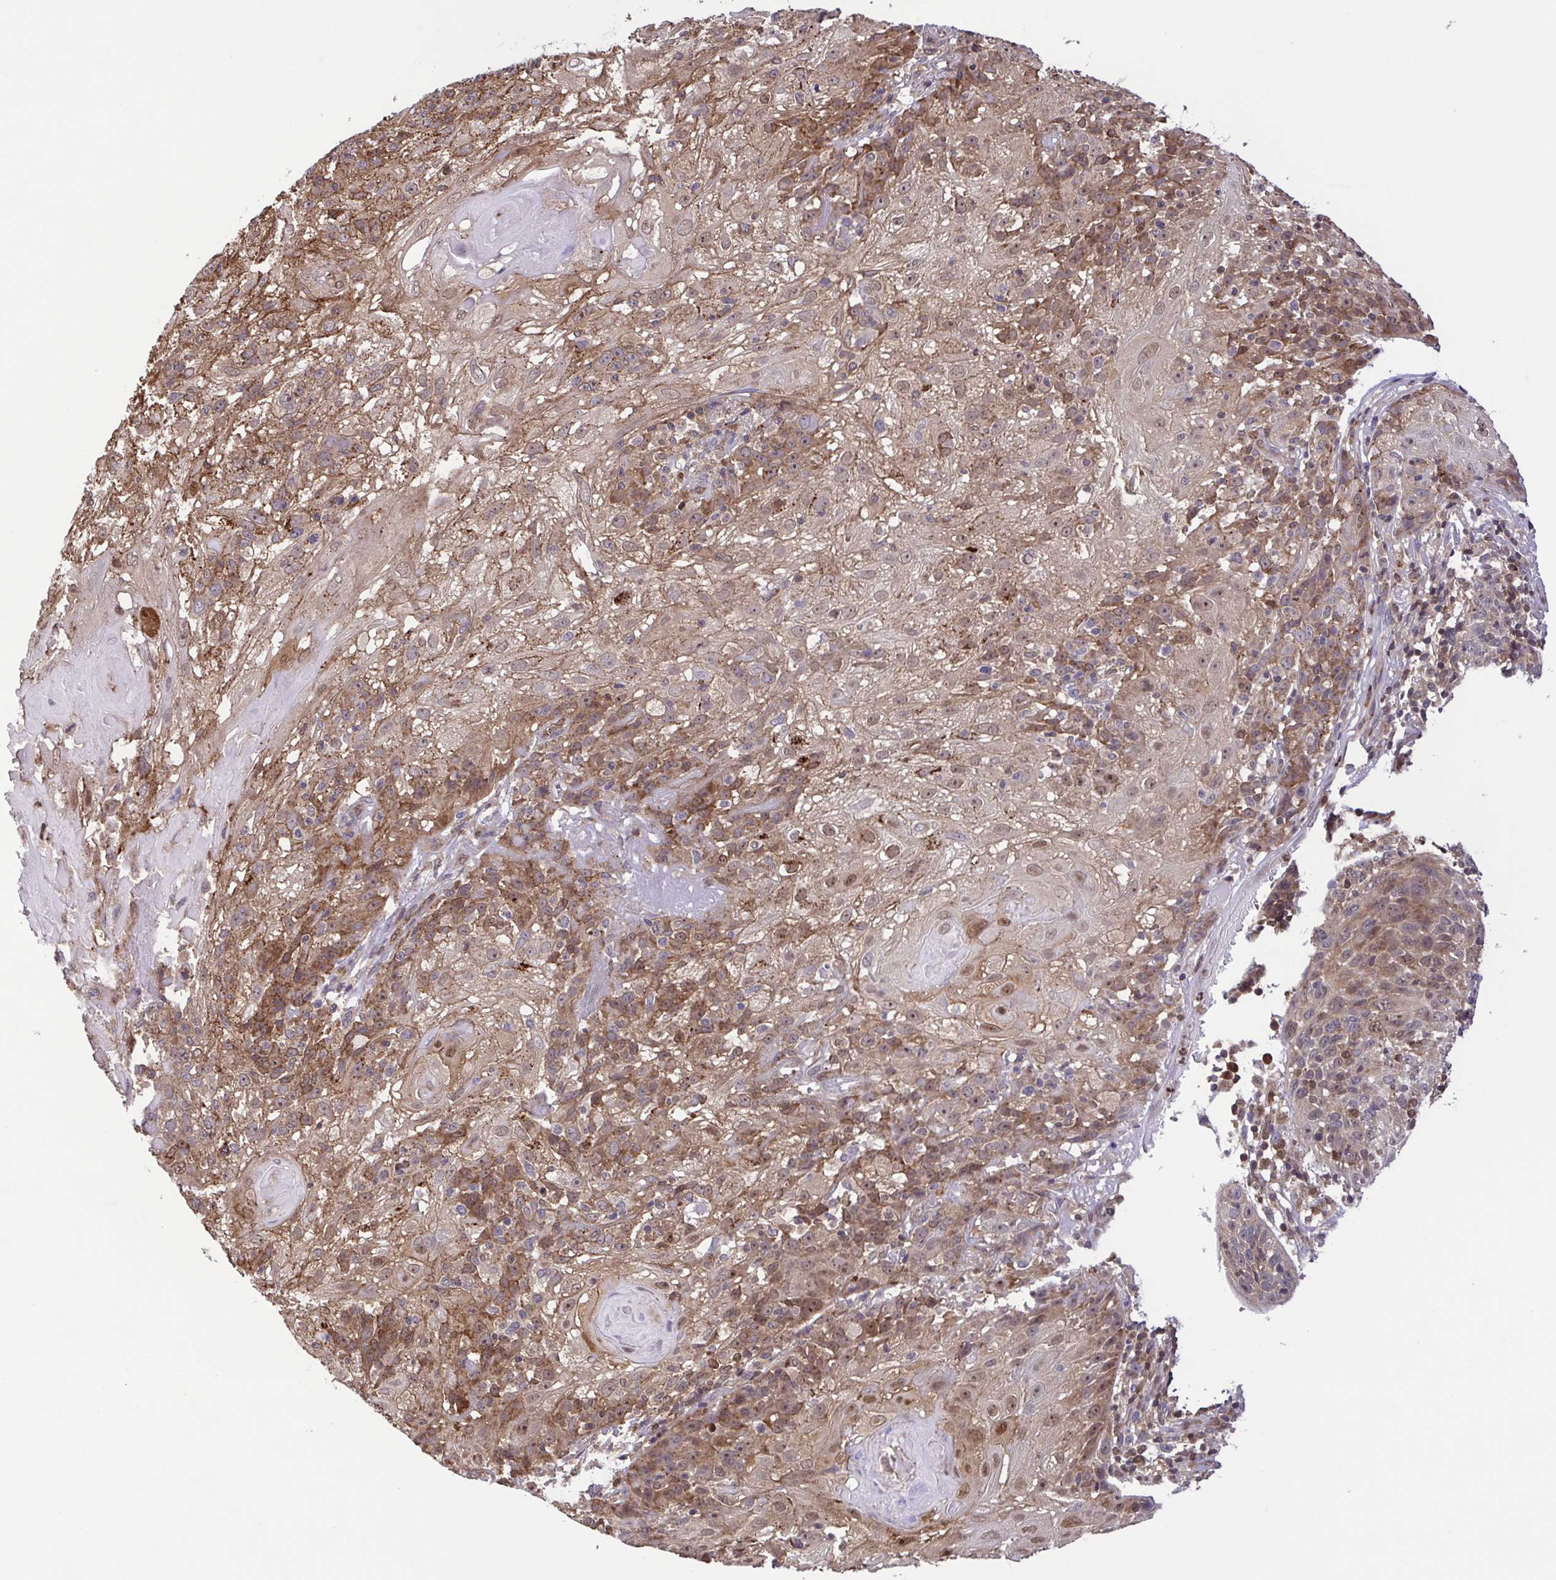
{"staining": {"intensity": "moderate", "quantity": ">75%", "location": "cytoplasmic/membranous"}, "tissue": "skin cancer", "cell_type": "Tumor cells", "image_type": "cancer", "snomed": [{"axis": "morphology", "description": "Normal tissue, NOS"}, {"axis": "morphology", "description": "Squamous cell carcinoma, NOS"}, {"axis": "topography", "description": "Skin"}], "caption": "Immunohistochemical staining of human skin squamous cell carcinoma reveals moderate cytoplasmic/membranous protein staining in about >75% of tumor cells.", "gene": "CHMP1B", "patient": {"sex": "female", "age": 83}}